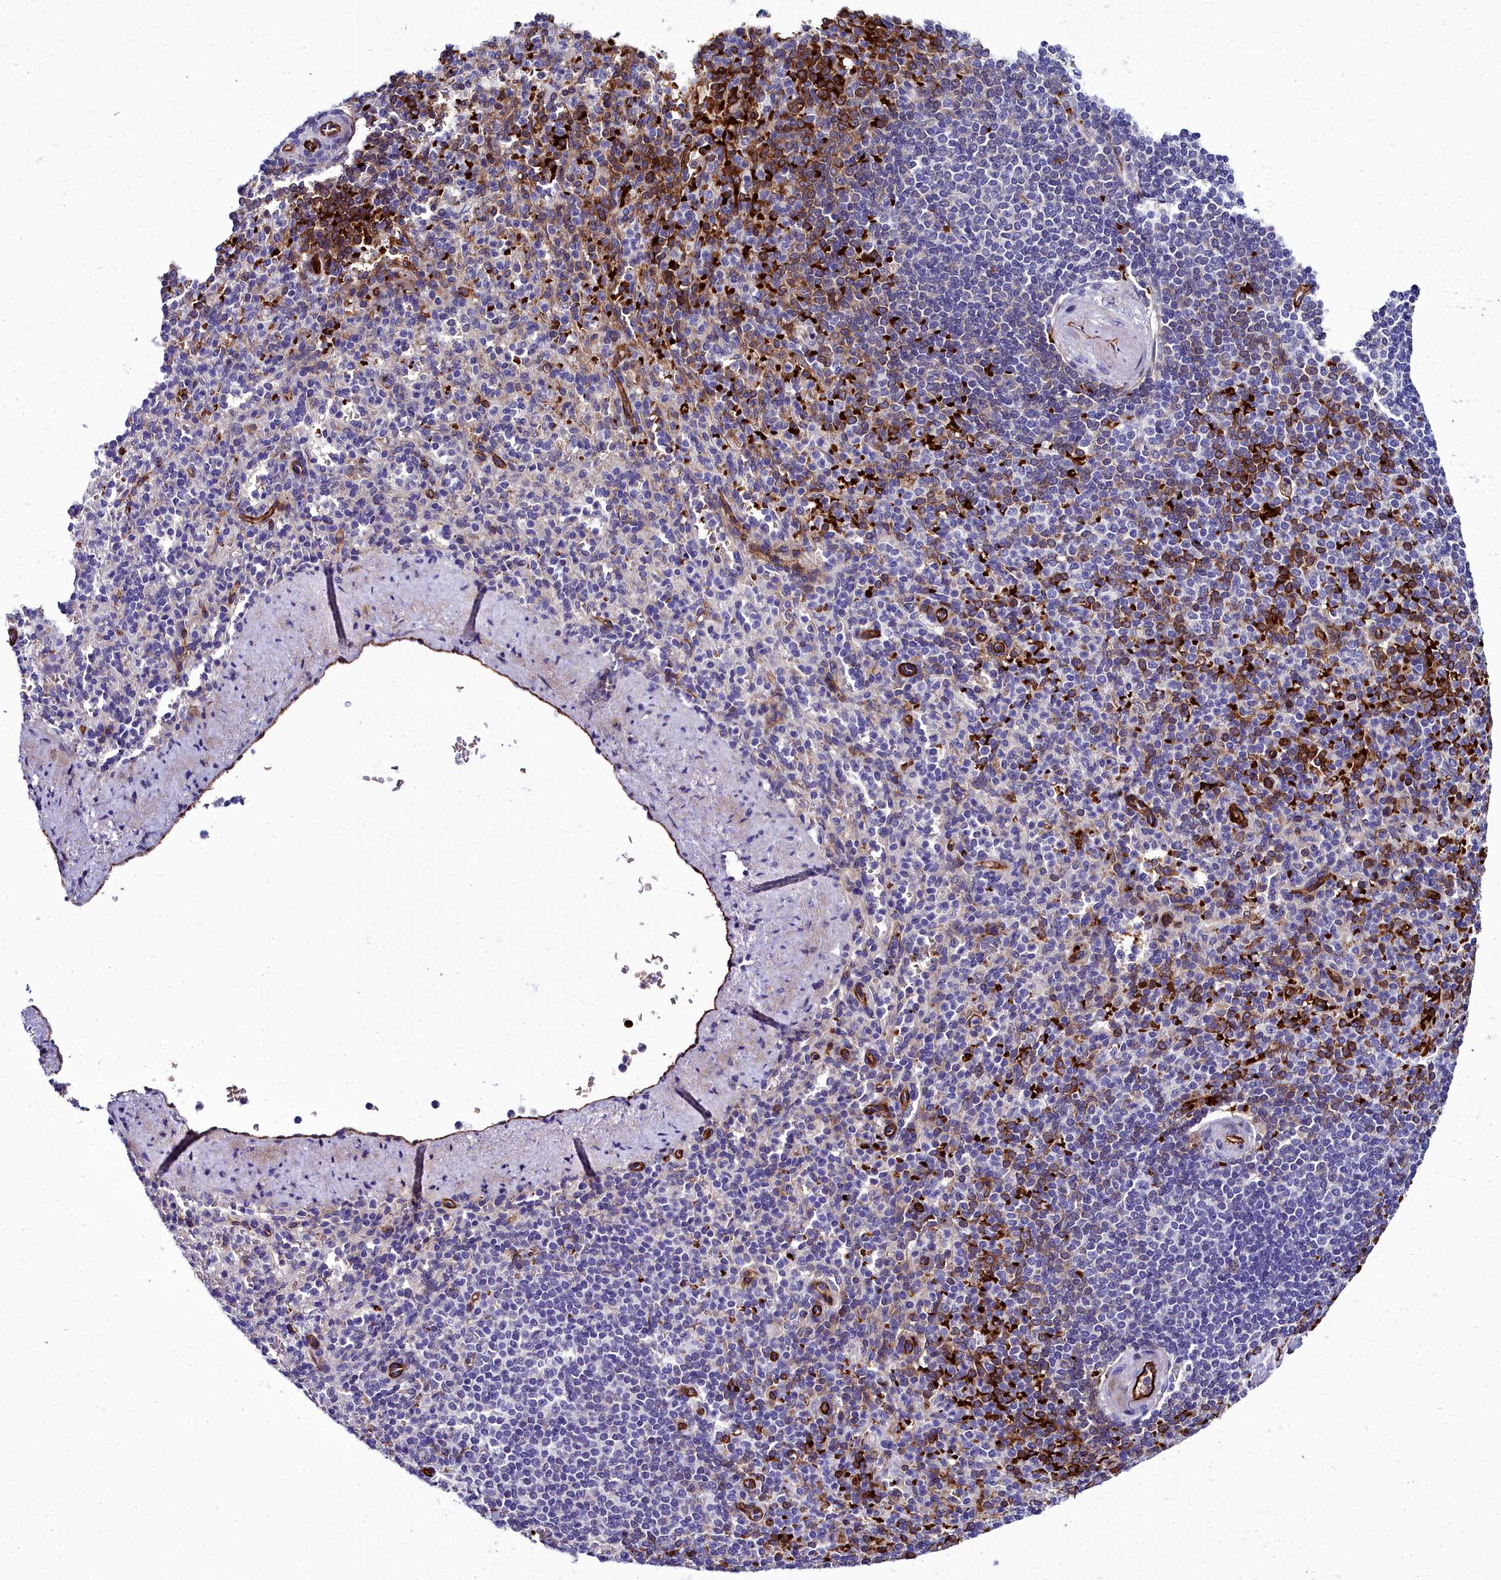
{"staining": {"intensity": "strong", "quantity": "<25%", "location": "cytoplasmic/membranous"}, "tissue": "spleen", "cell_type": "Cells in red pulp", "image_type": "normal", "snomed": [{"axis": "morphology", "description": "Normal tissue, NOS"}, {"axis": "topography", "description": "Spleen"}], "caption": "Strong cytoplasmic/membranous staining for a protein is present in approximately <25% of cells in red pulp of benign spleen using IHC.", "gene": "CYP4F11", "patient": {"sex": "female", "age": 74}}